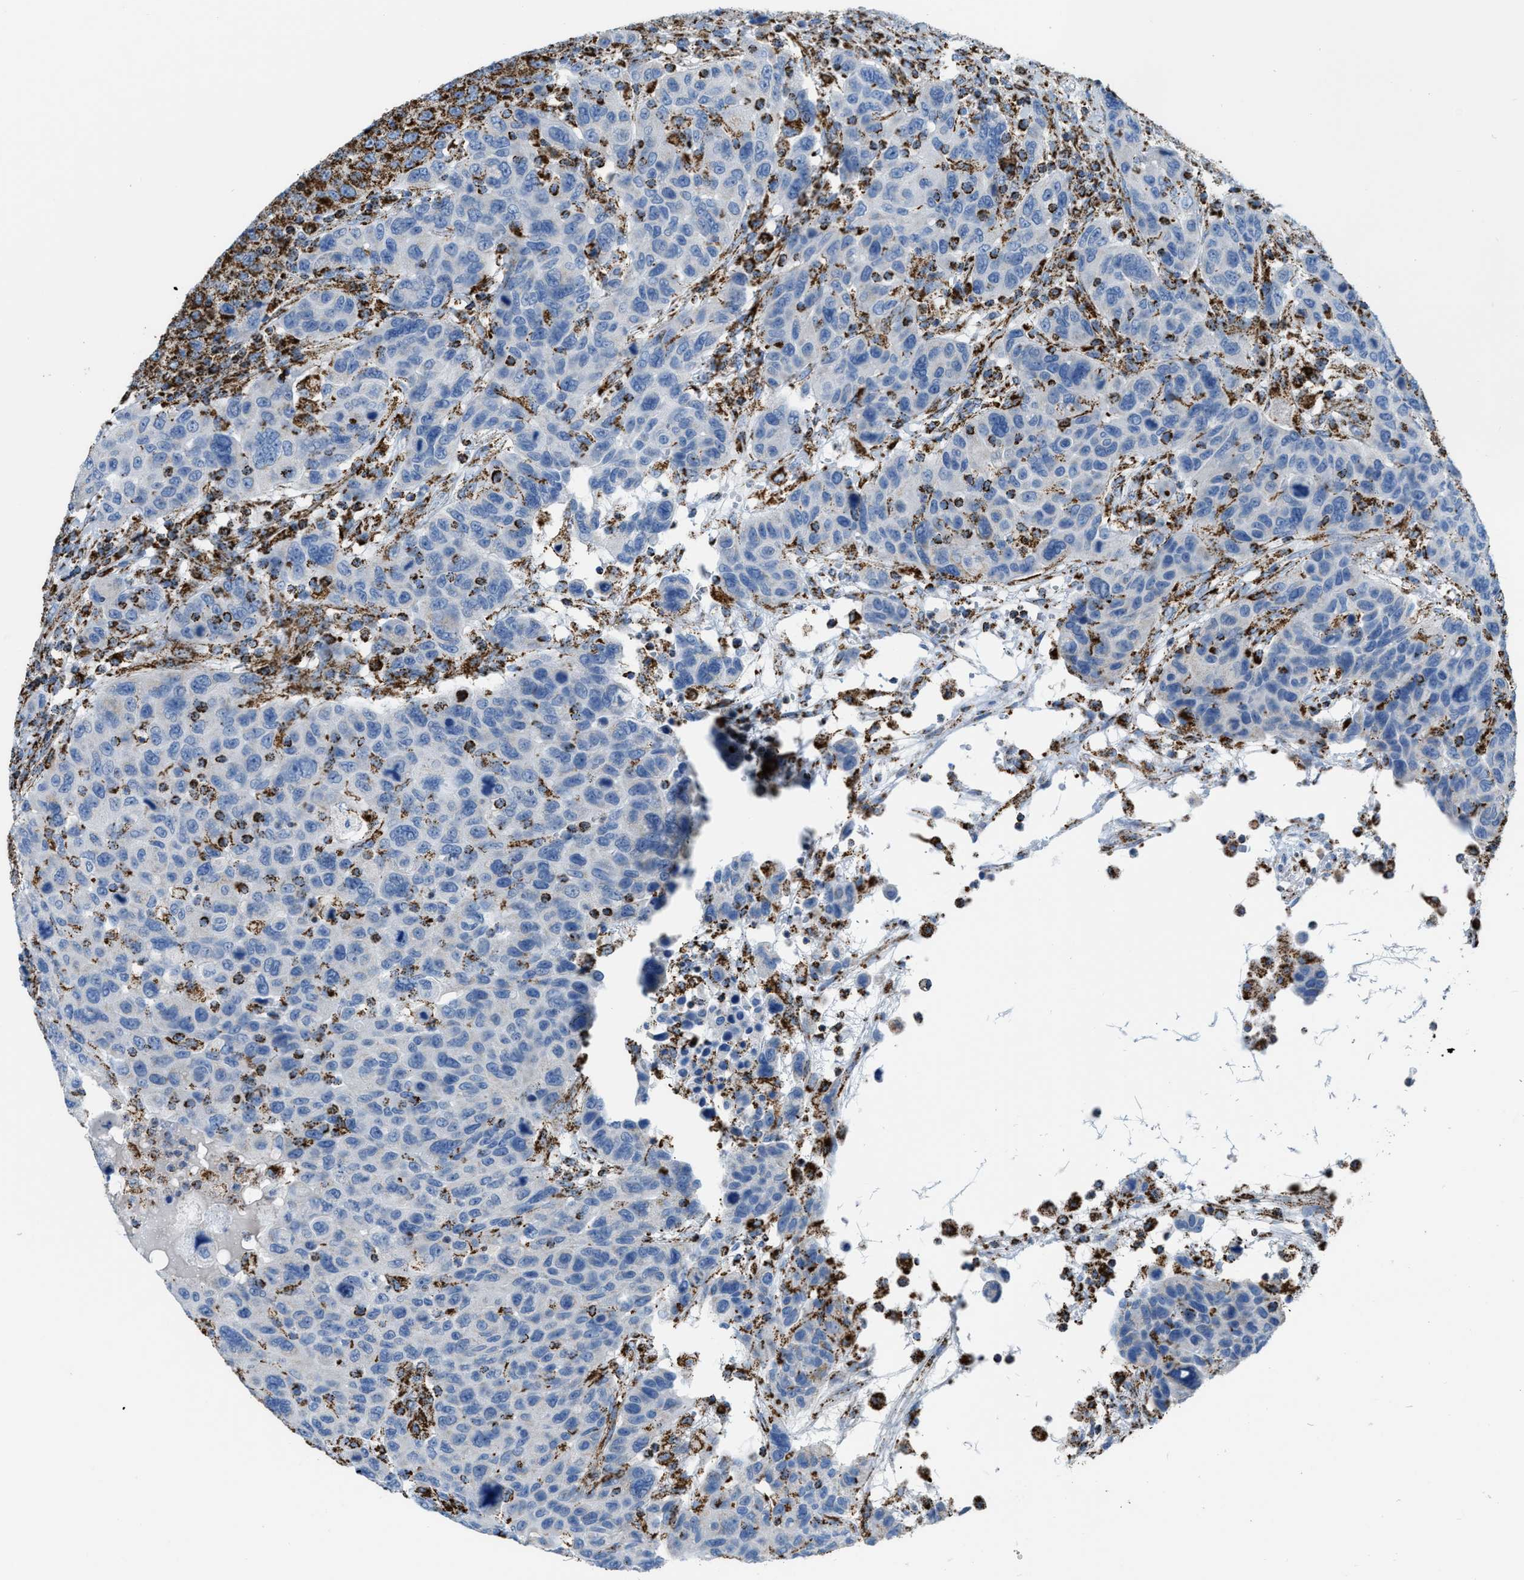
{"staining": {"intensity": "negative", "quantity": "none", "location": "none"}, "tissue": "breast cancer", "cell_type": "Tumor cells", "image_type": "cancer", "snomed": [{"axis": "morphology", "description": "Duct carcinoma"}, {"axis": "topography", "description": "Breast"}], "caption": "This histopathology image is of breast cancer (invasive ductal carcinoma) stained with immunohistochemistry (IHC) to label a protein in brown with the nuclei are counter-stained blue. There is no staining in tumor cells. (Immunohistochemistry (ihc), brightfield microscopy, high magnification).", "gene": "ETFB", "patient": {"sex": "female", "age": 37}}